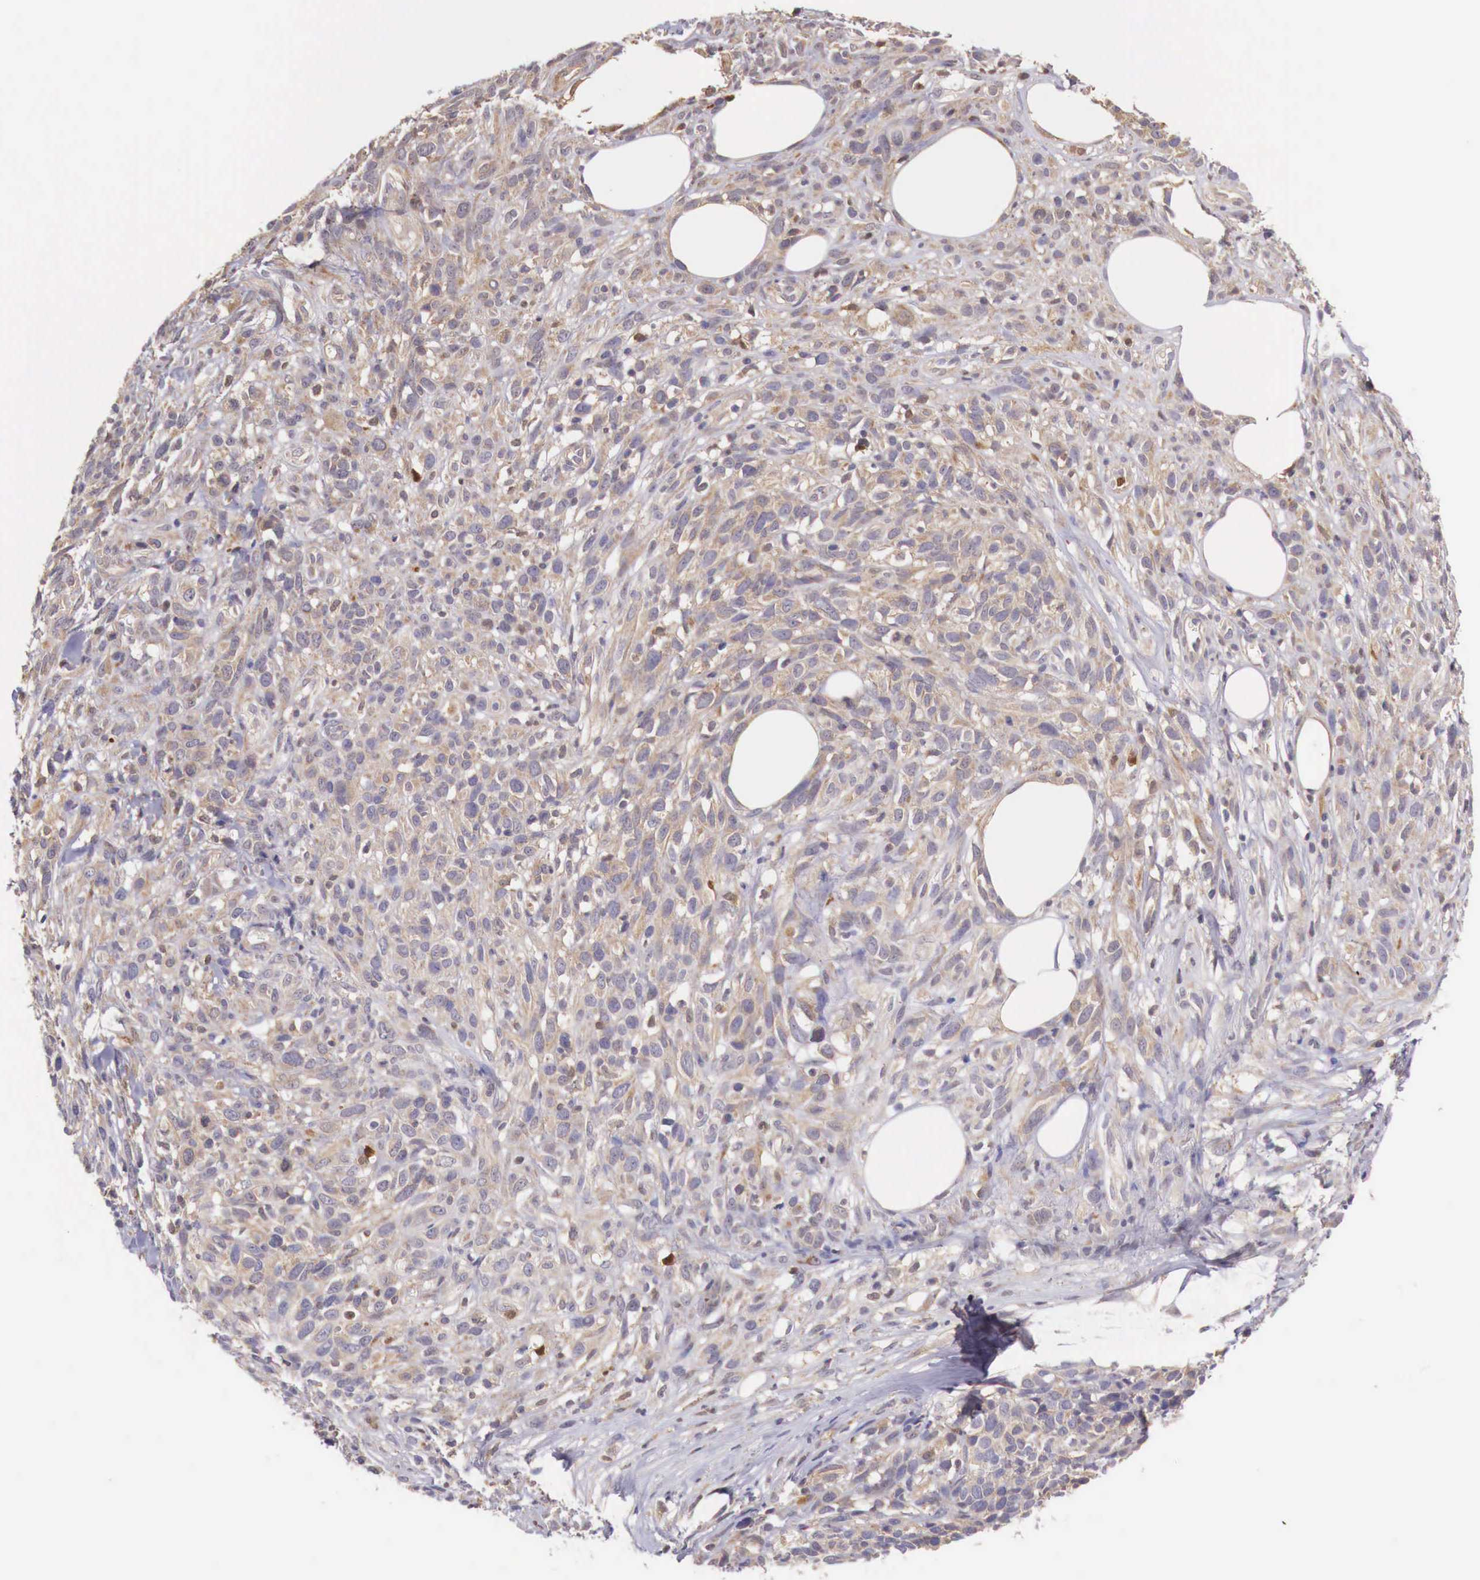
{"staining": {"intensity": "weak", "quantity": ">75%", "location": "cytoplasmic/membranous"}, "tissue": "melanoma", "cell_type": "Tumor cells", "image_type": "cancer", "snomed": [{"axis": "morphology", "description": "Malignant melanoma, NOS"}, {"axis": "topography", "description": "Skin"}], "caption": "Tumor cells reveal low levels of weak cytoplasmic/membranous positivity in approximately >75% of cells in melanoma.", "gene": "GAB2", "patient": {"sex": "female", "age": 85}}